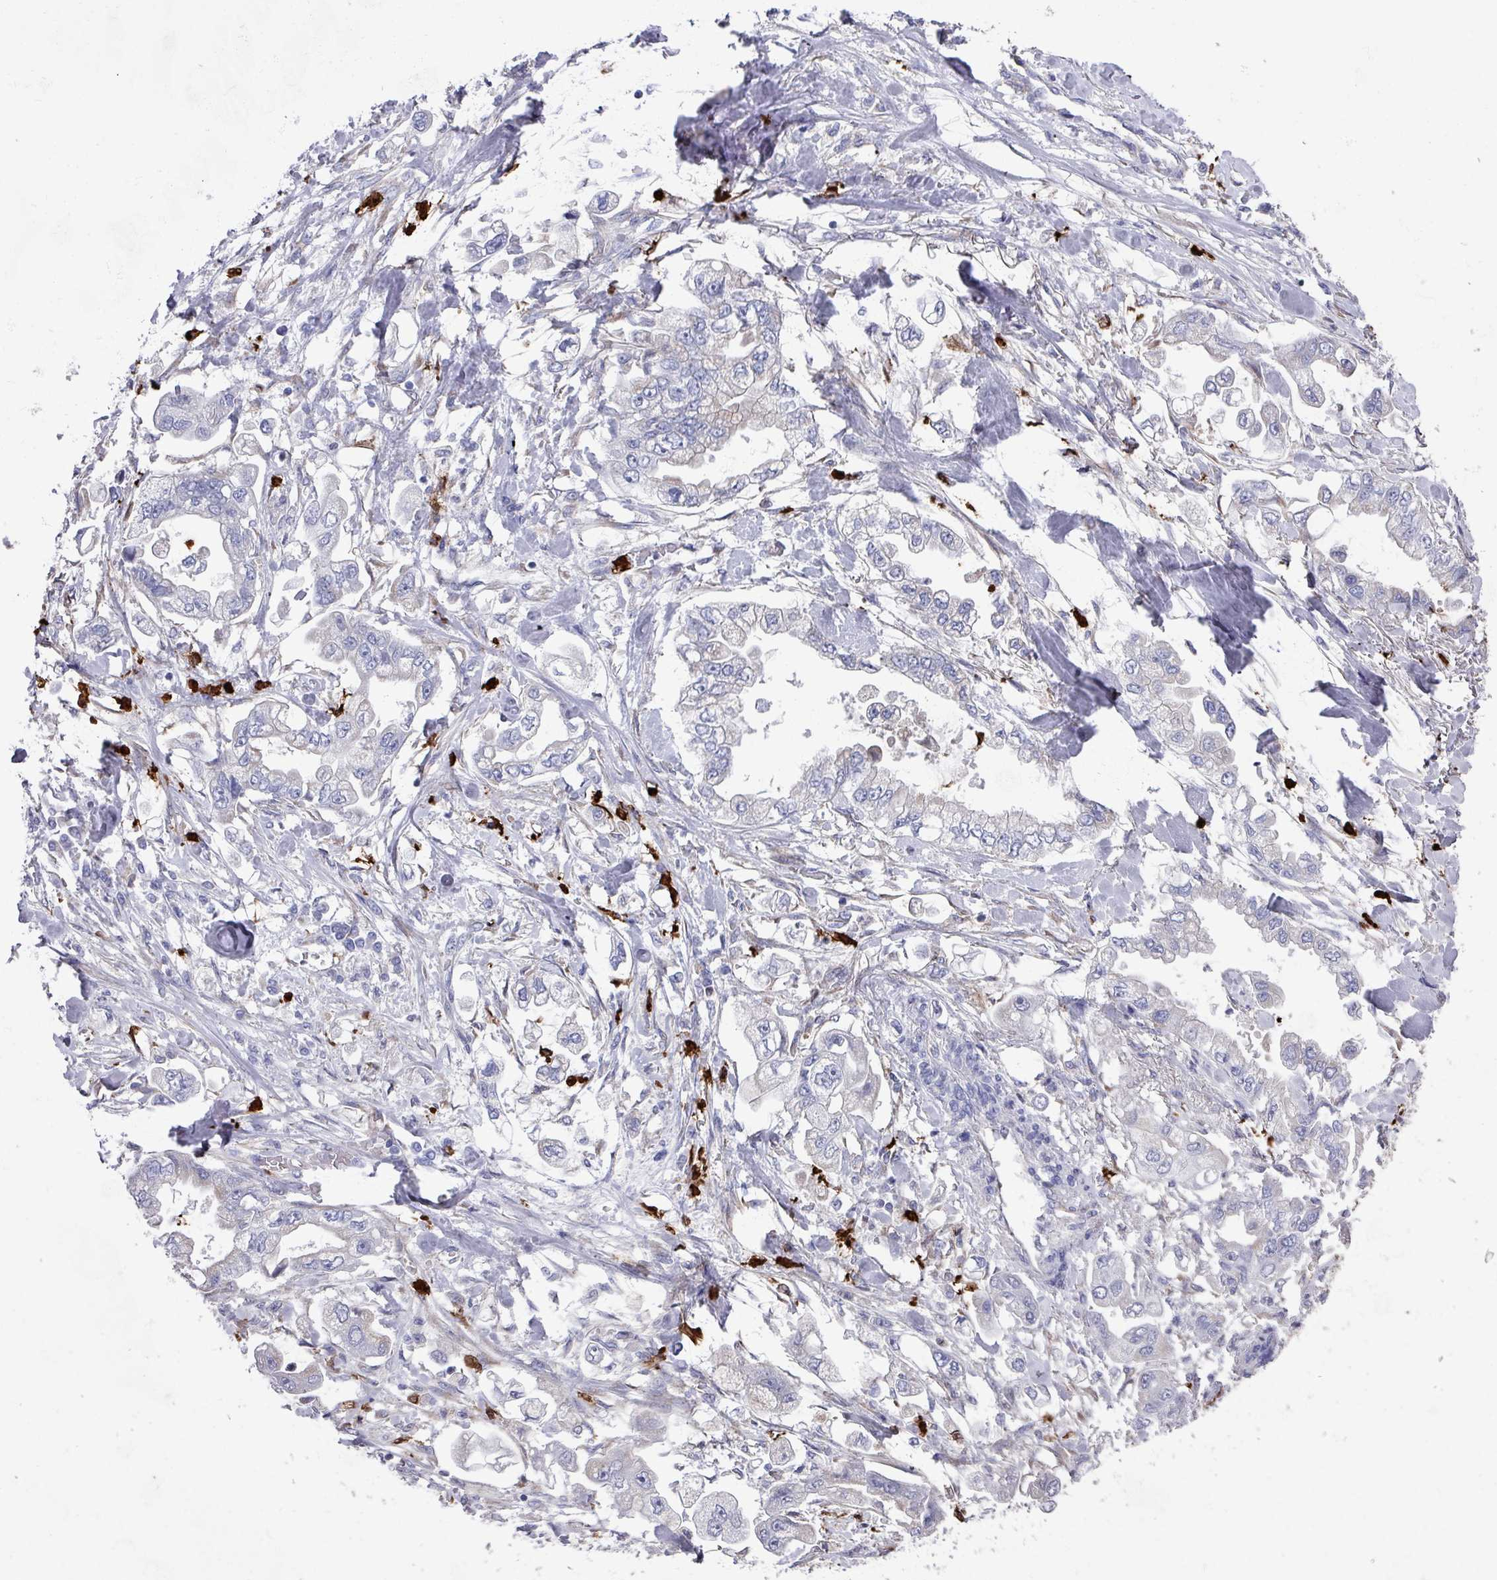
{"staining": {"intensity": "negative", "quantity": "none", "location": "none"}, "tissue": "stomach cancer", "cell_type": "Tumor cells", "image_type": "cancer", "snomed": [{"axis": "morphology", "description": "Adenocarcinoma, NOS"}, {"axis": "topography", "description": "Stomach"}], "caption": "DAB (3,3'-diaminobenzidine) immunohistochemical staining of human adenocarcinoma (stomach) shows no significant expression in tumor cells.", "gene": "UQCC2", "patient": {"sex": "male", "age": 62}}